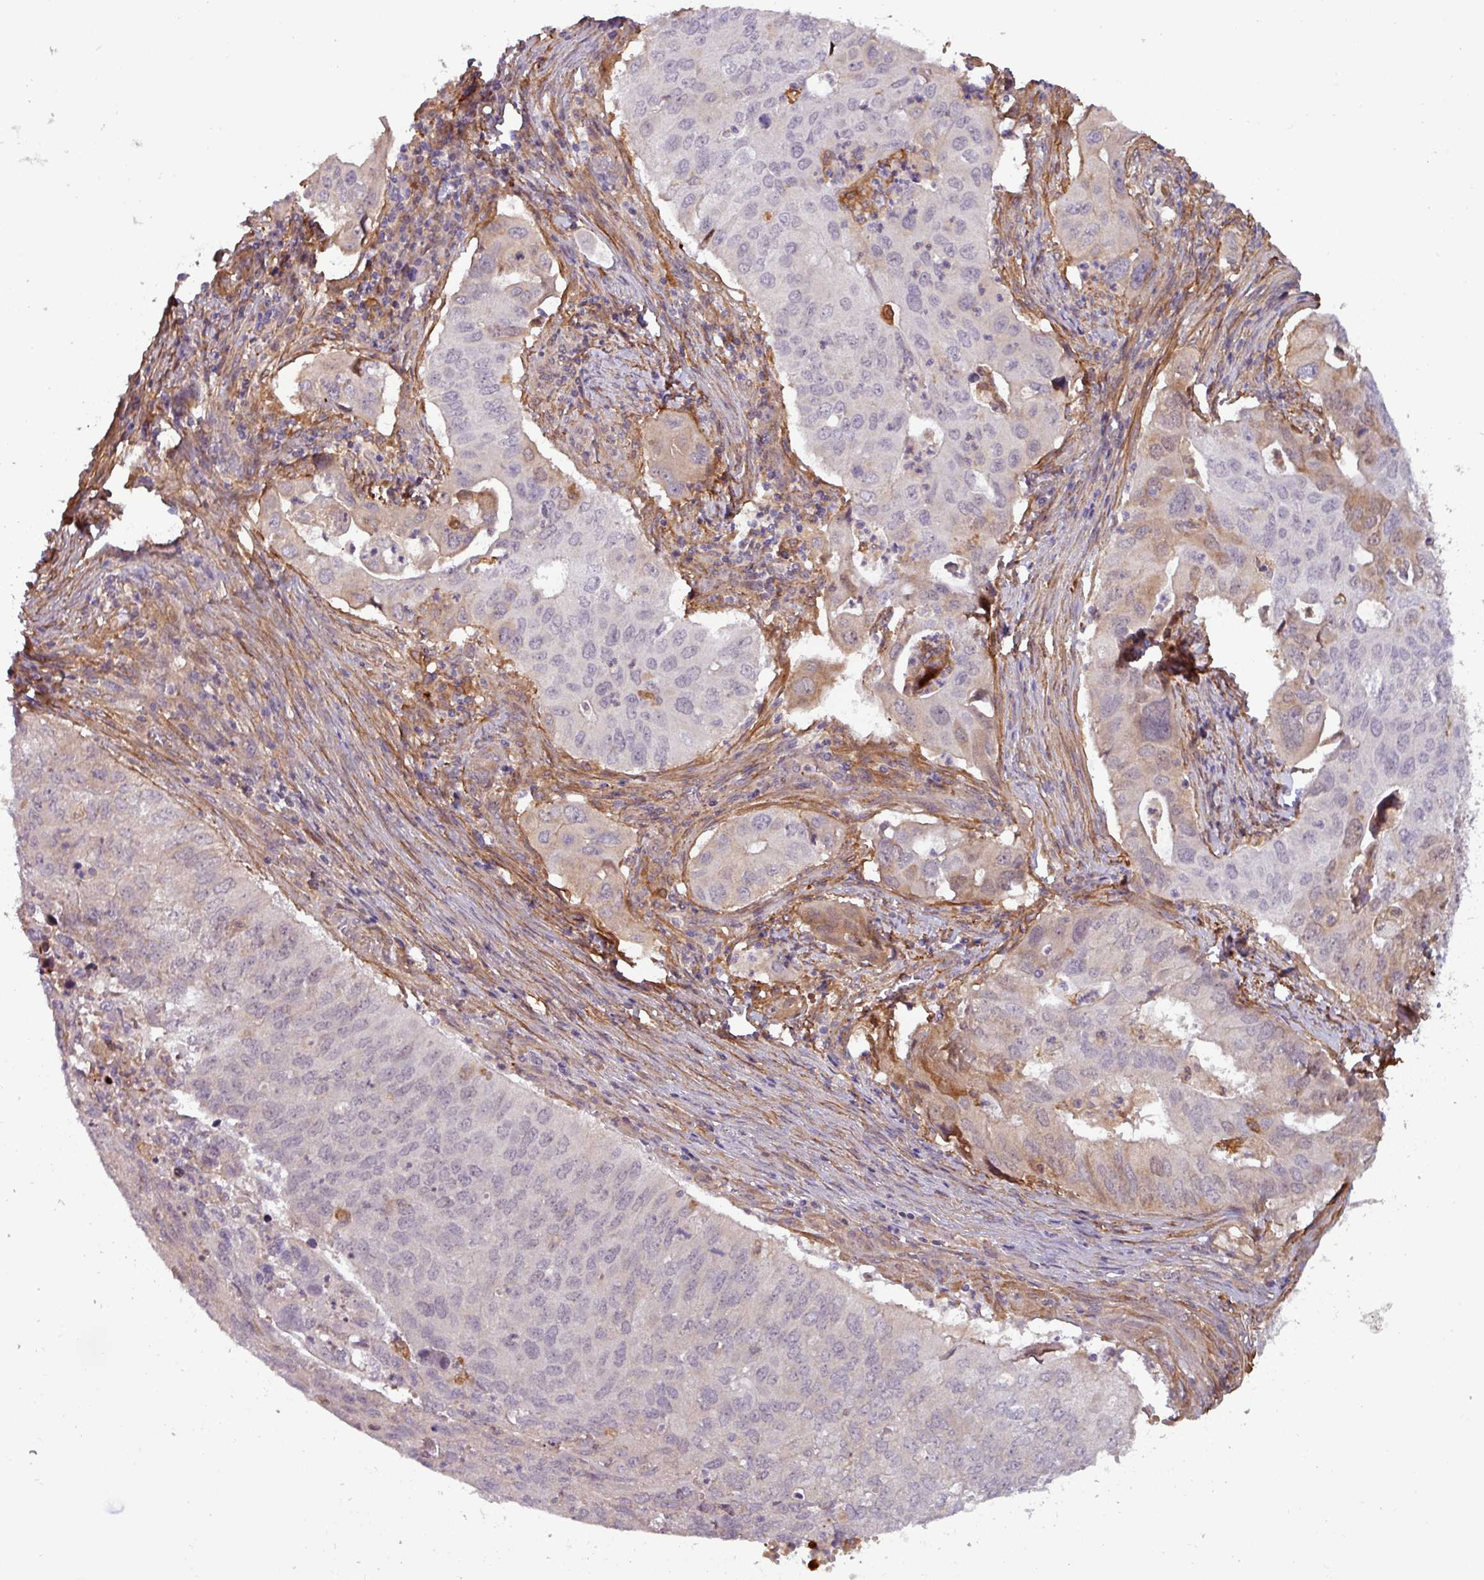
{"staining": {"intensity": "negative", "quantity": "none", "location": "none"}, "tissue": "lung cancer", "cell_type": "Tumor cells", "image_type": "cancer", "snomed": [{"axis": "morphology", "description": "Adenocarcinoma, NOS"}, {"axis": "topography", "description": "Lung"}], "caption": "Tumor cells show no significant protein staining in lung cancer.", "gene": "PCED1A", "patient": {"sex": "male", "age": 48}}